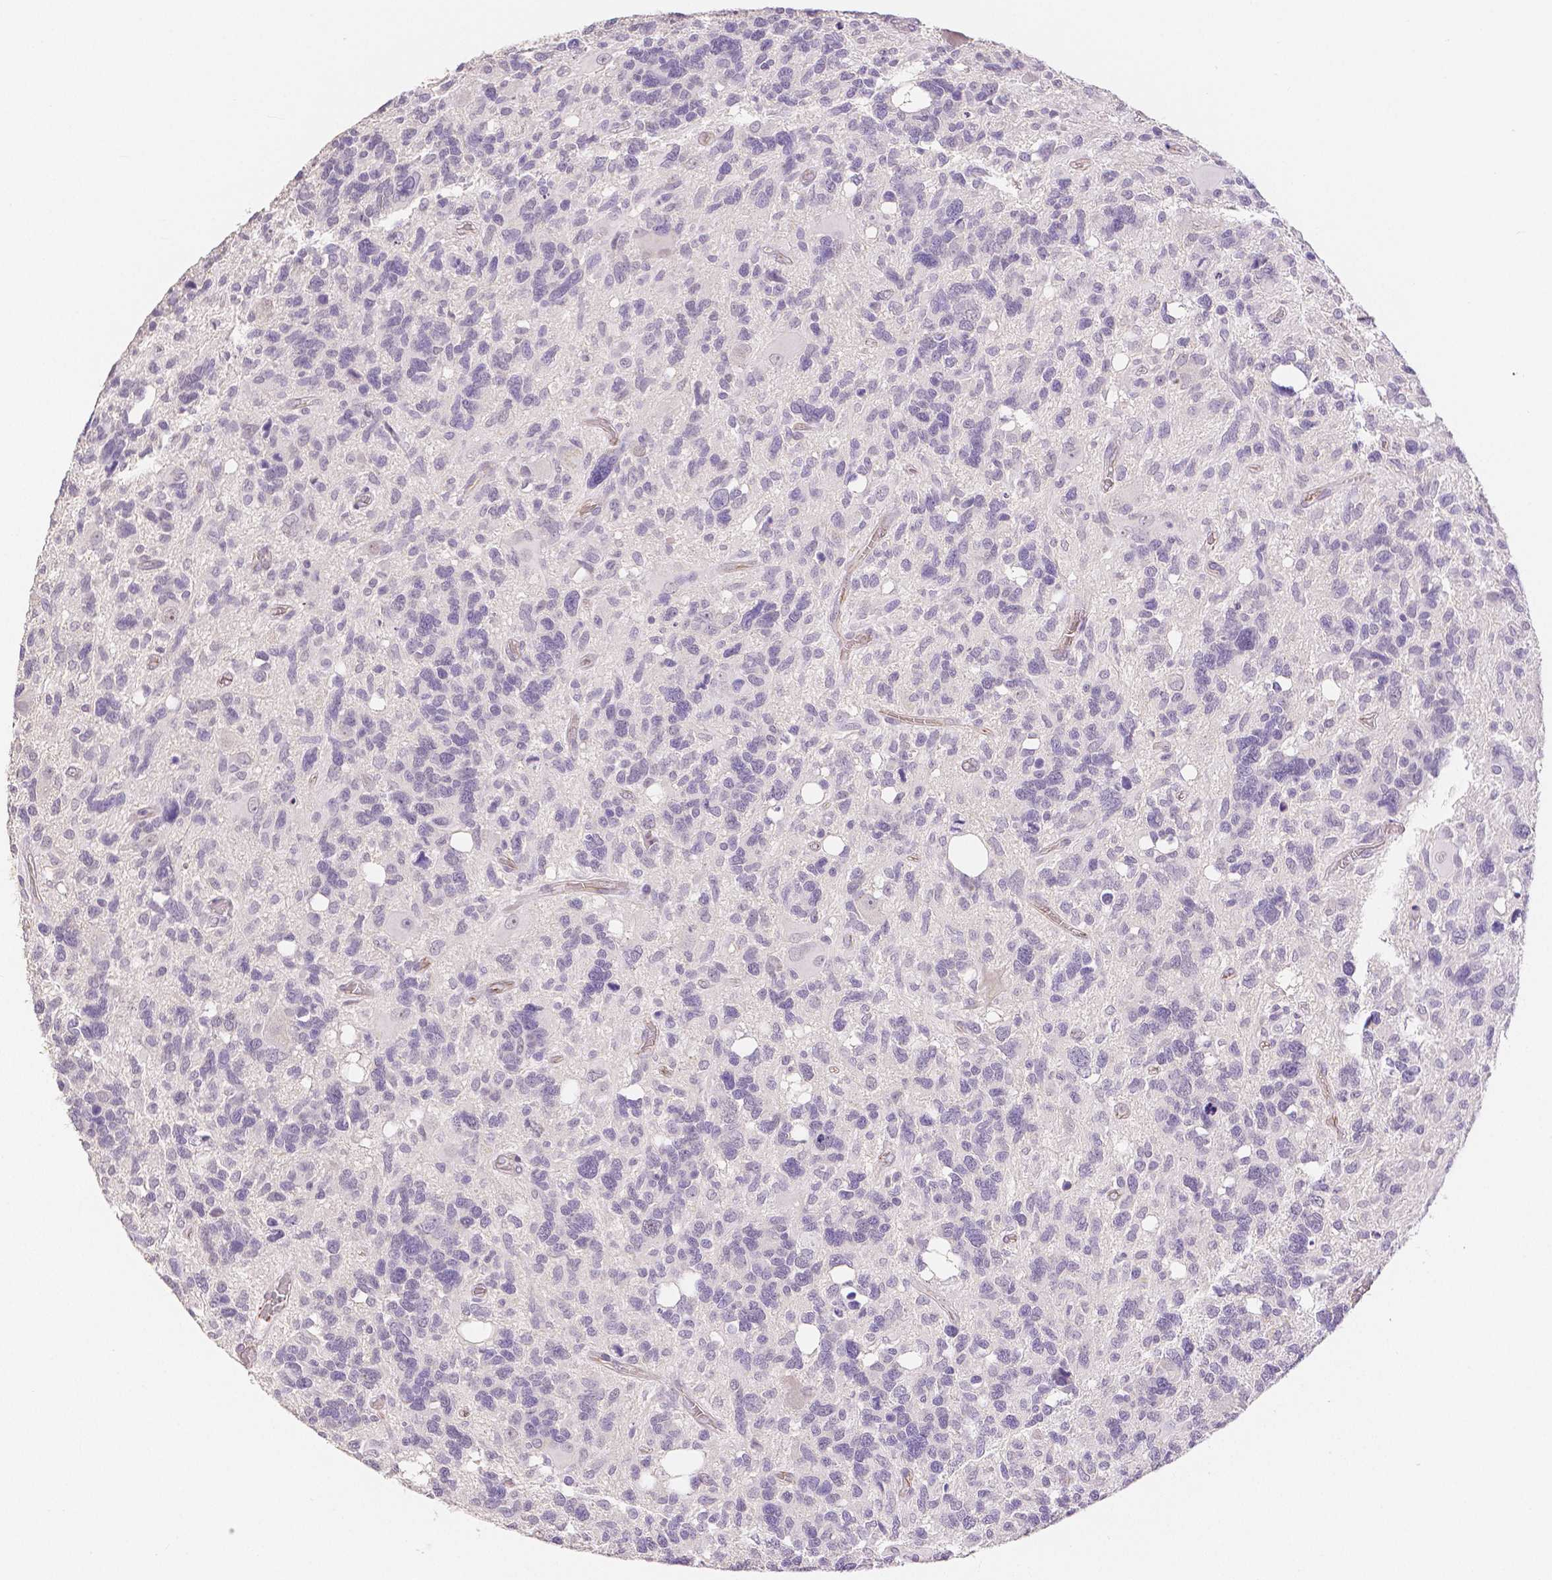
{"staining": {"intensity": "negative", "quantity": "none", "location": "none"}, "tissue": "glioma", "cell_type": "Tumor cells", "image_type": "cancer", "snomed": [{"axis": "morphology", "description": "Glioma, malignant, High grade"}, {"axis": "topography", "description": "Brain"}], "caption": "This image is of malignant glioma (high-grade) stained with immunohistochemistry (IHC) to label a protein in brown with the nuclei are counter-stained blue. There is no staining in tumor cells.", "gene": "OCLN", "patient": {"sex": "male", "age": 49}}